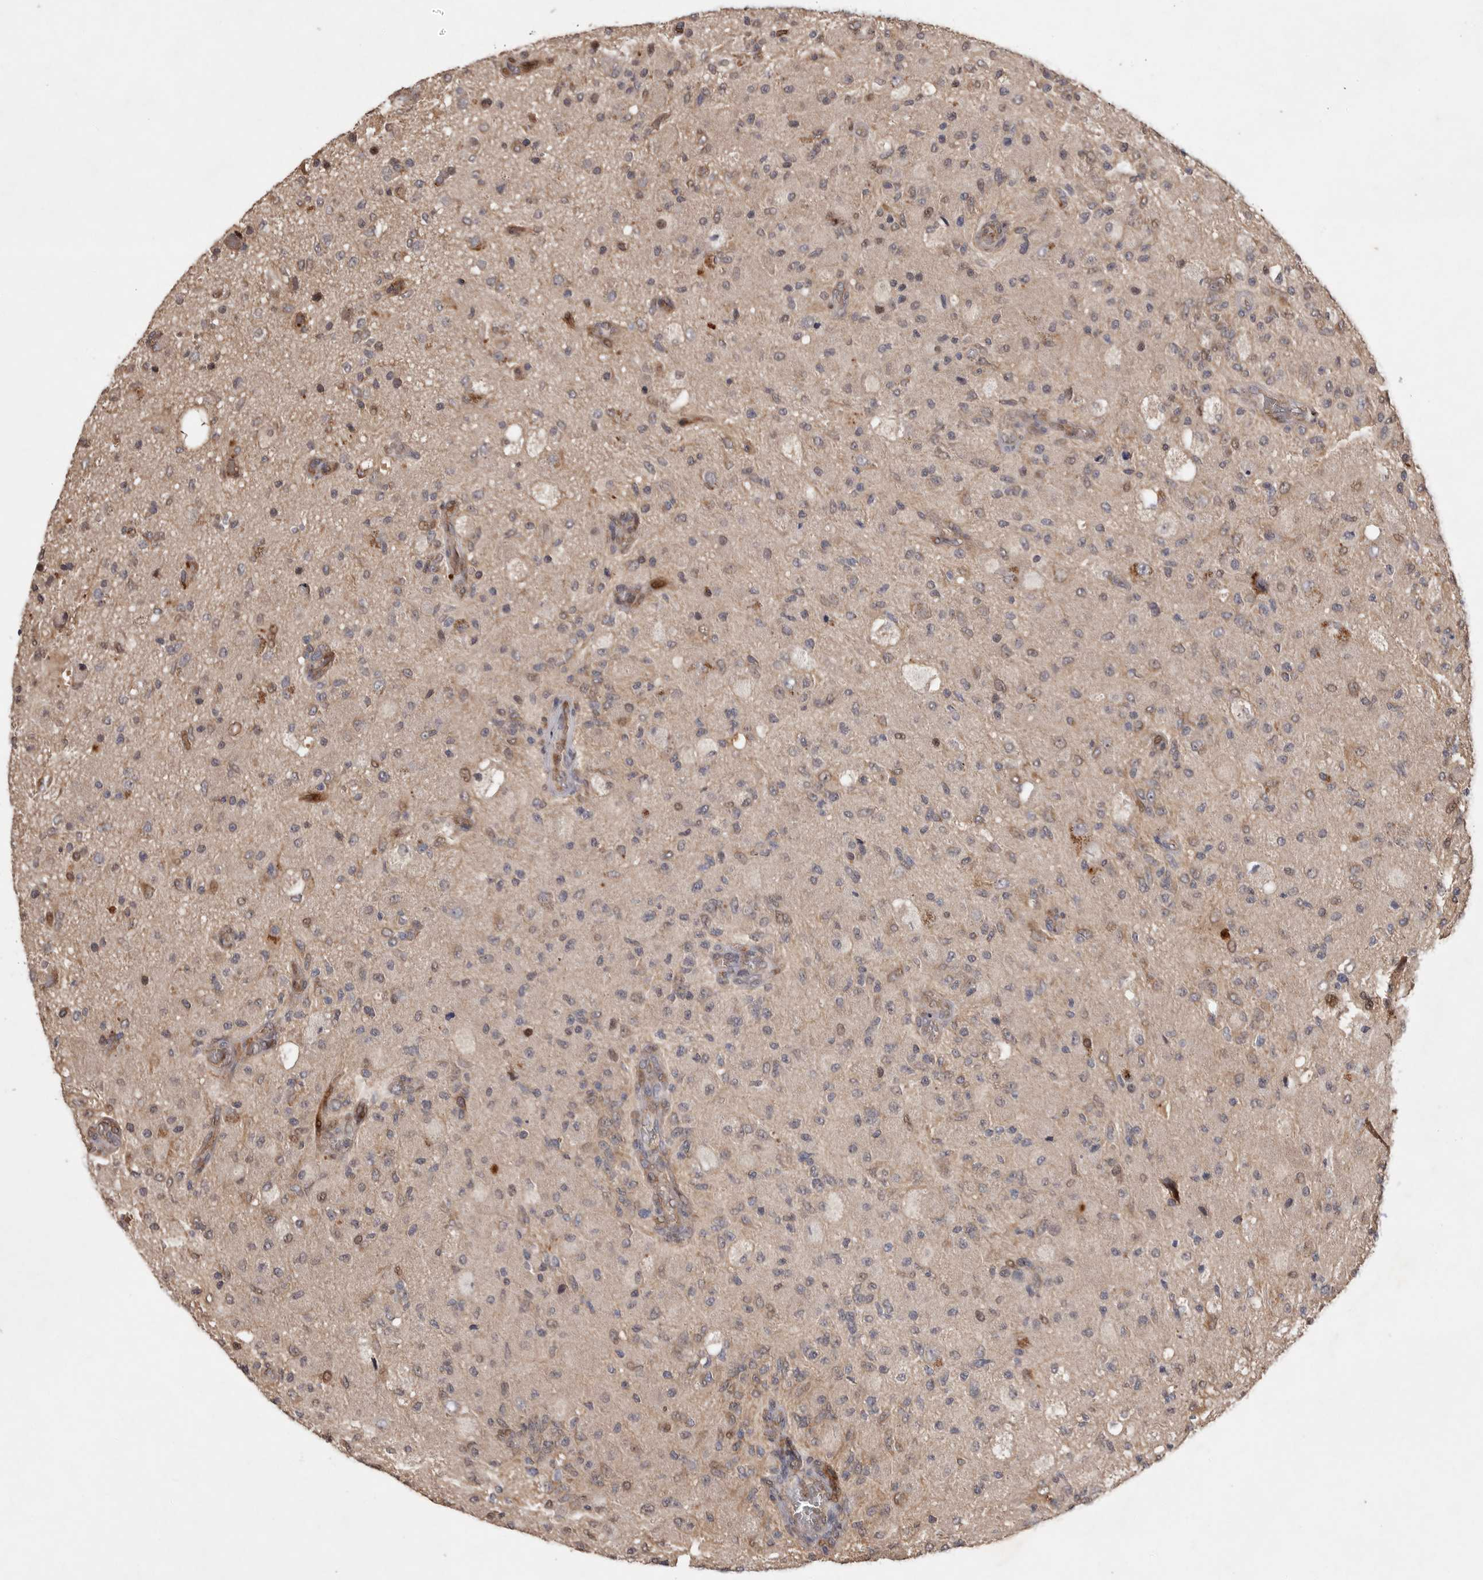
{"staining": {"intensity": "negative", "quantity": "none", "location": "none"}, "tissue": "glioma", "cell_type": "Tumor cells", "image_type": "cancer", "snomed": [{"axis": "morphology", "description": "Normal tissue, NOS"}, {"axis": "morphology", "description": "Glioma, malignant, High grade"}, {"axis": "topography", "description": "Cerebral cortex"}], "caption": "IHC of human malignant high-grade glioma reveals no expression in tumor cells.", "gene": "VN1R4", "patient": {"sex": "male", "age": 77}}